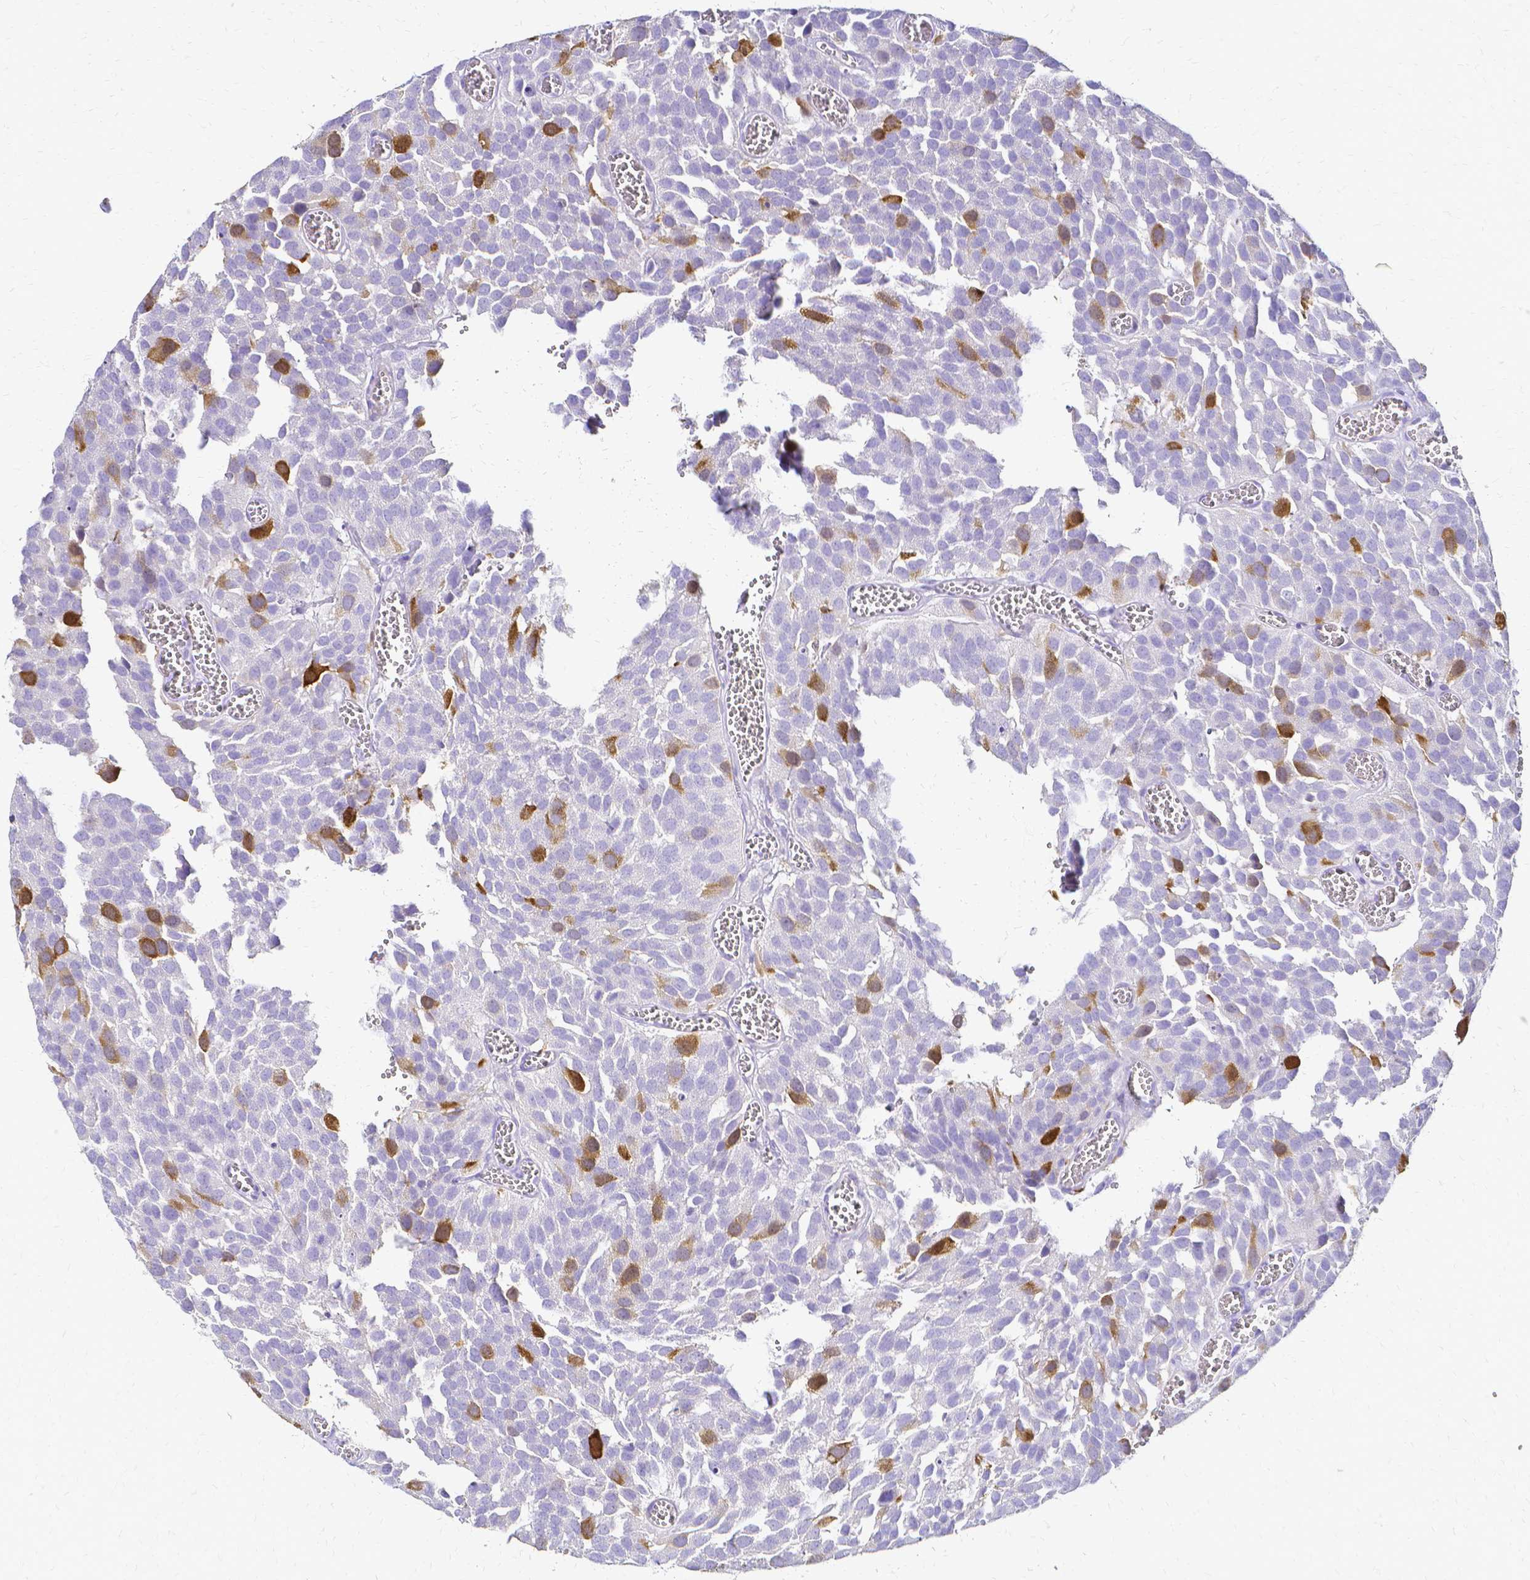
{"staining": {"intensity": "strong", "quantity": "<25%", "location": "cytoplasmic/membranous"}, "tissue": "urothelial cancer", "cell_type": "Tumor cells", "image_type": "cancer", "snomed": [{"axis": "morphology", "description": "Urothelial carcinoma, Low grade"}, {"axis": "topography", "description": "Urinary bladder"}], "caption": "High-magnification brightfield microscopy of urothelial cancer stained with DAB (brown) and counterstained with hematoxylin (blue). tumor cells exhibit strong cytoplasmic/membranous expression is identified in approximately<25% of cells.", "gene": "CCNB1", "patient": {"sex": "female", "age": 69}}